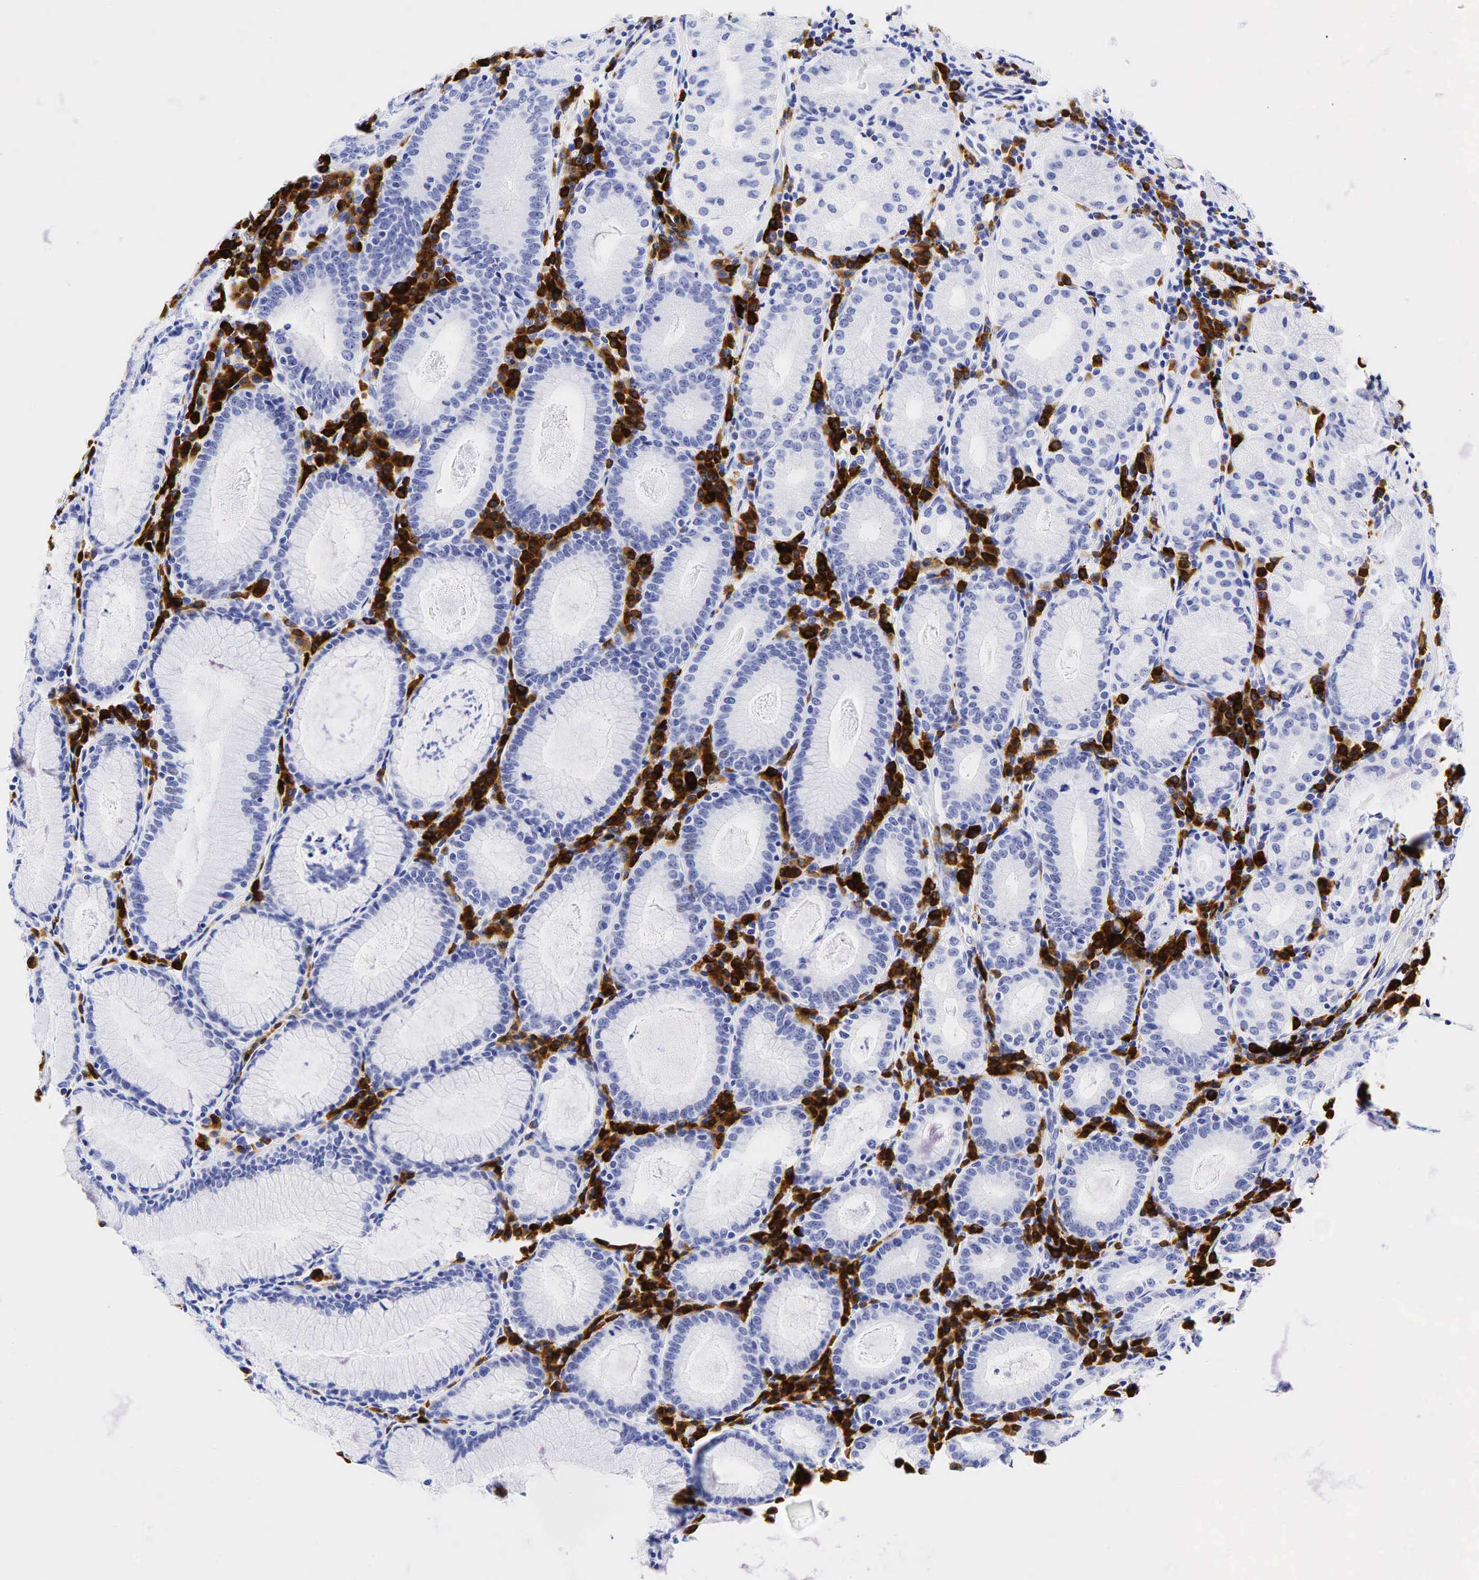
{"staining": {"intensity": "negative", "quantity": "none", "location": "none"}, "tissue": "stomach", "cell_type": "Glandular cells", "image_type": "normal", "snomed": [{"axis": "morphology", "description": "Normal tissue, NOS"}, {"axis": "topography", "description": "Stomach, lower"}], "caption": "Immunohistochemistry (IHC) of normal stomach exhibits no expression in glandular cells.", "gene": "CD79A", "patient": {"sex": "female", "age": 43}}